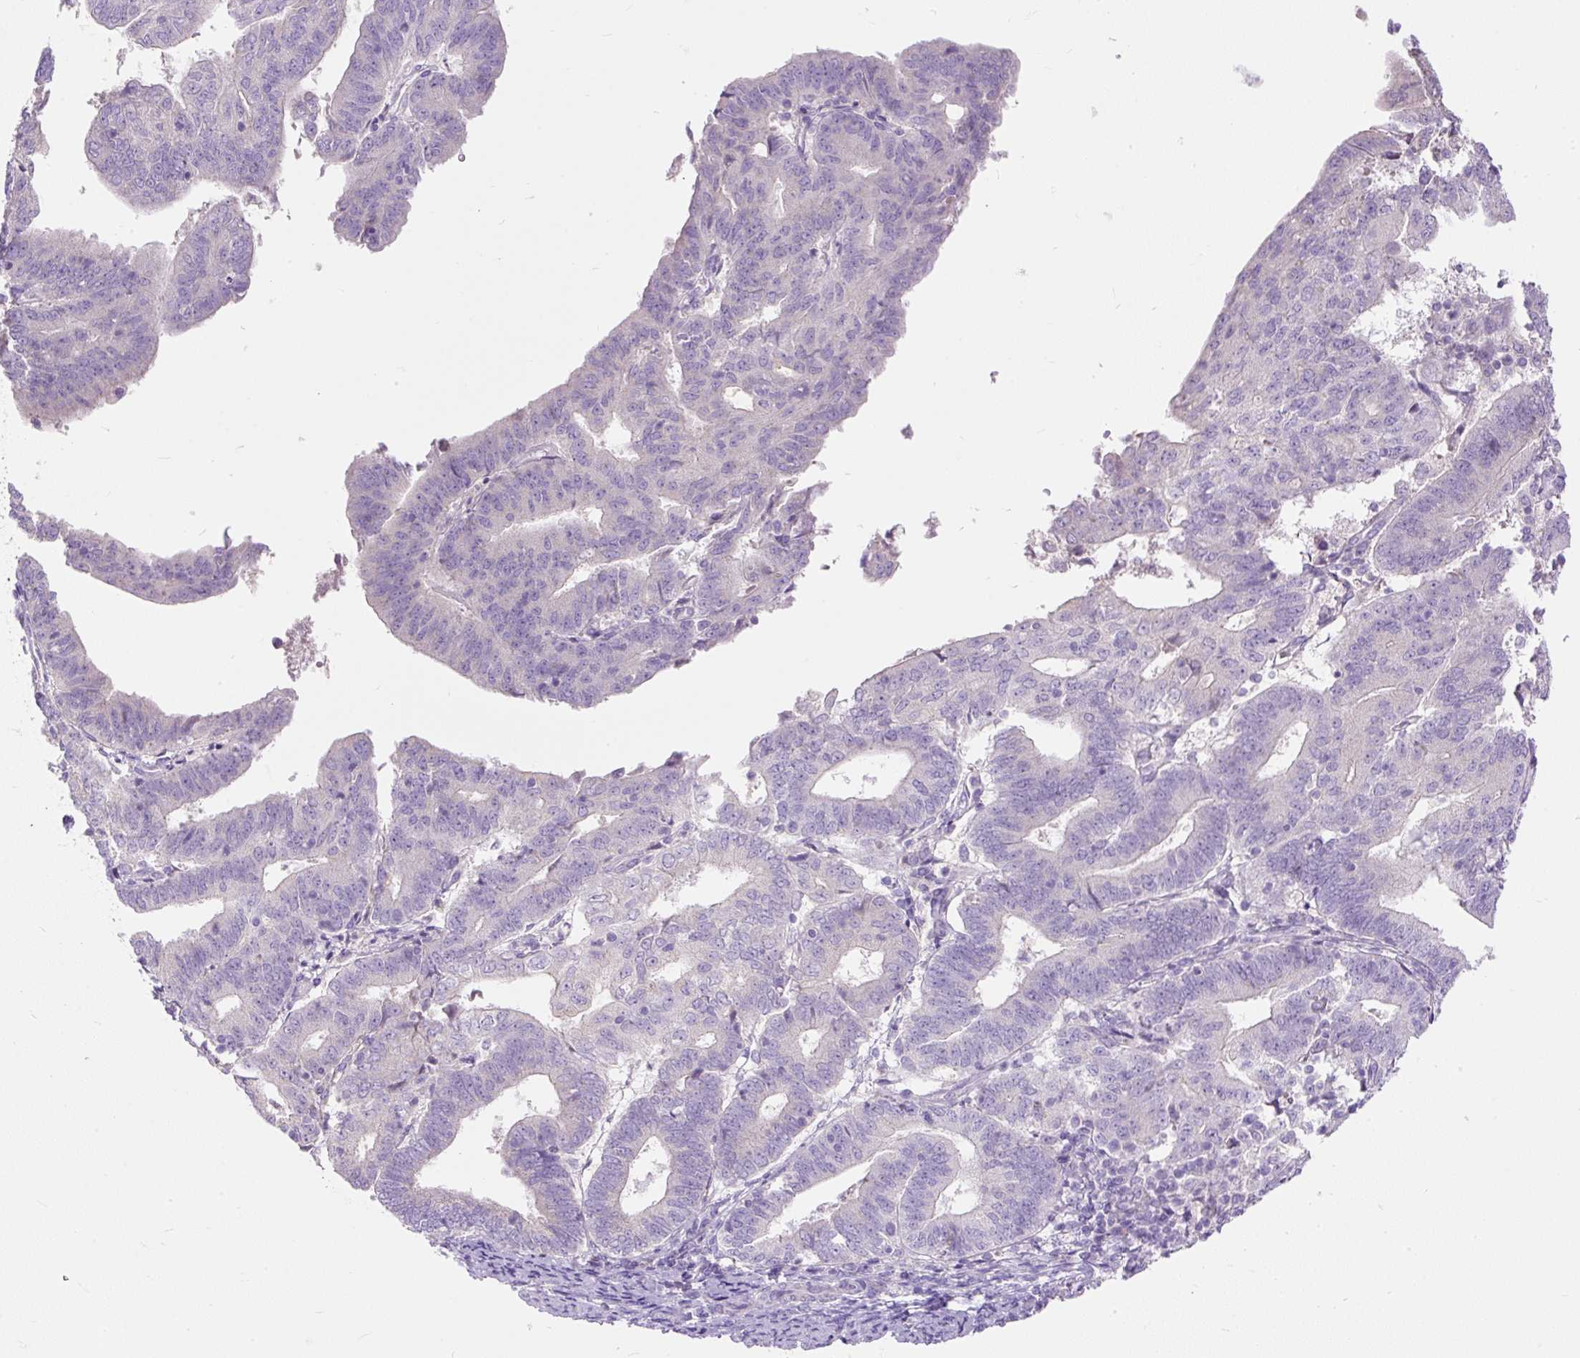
{"staining": {"intensity": "negative", "quantity": "none", "location": "none"}, "tissue": "endometrial cancer", "cell_type": "Tumor cells", "image_type": "cancer", "snomed": [{"axis": "morphology", "description": "Adenocarcinoma, NOS"}, {"axis": "topography", "description": "Endometrium"}], "caption": "This micrograph is of endometrial cancer stained with immunohistochemistry to label a protein in brown with the nuclei are counter-stained blue. There is no expression in tumor cells.", "gene": "SUSD5", "patient": {"sex": "female", "age": 70}}